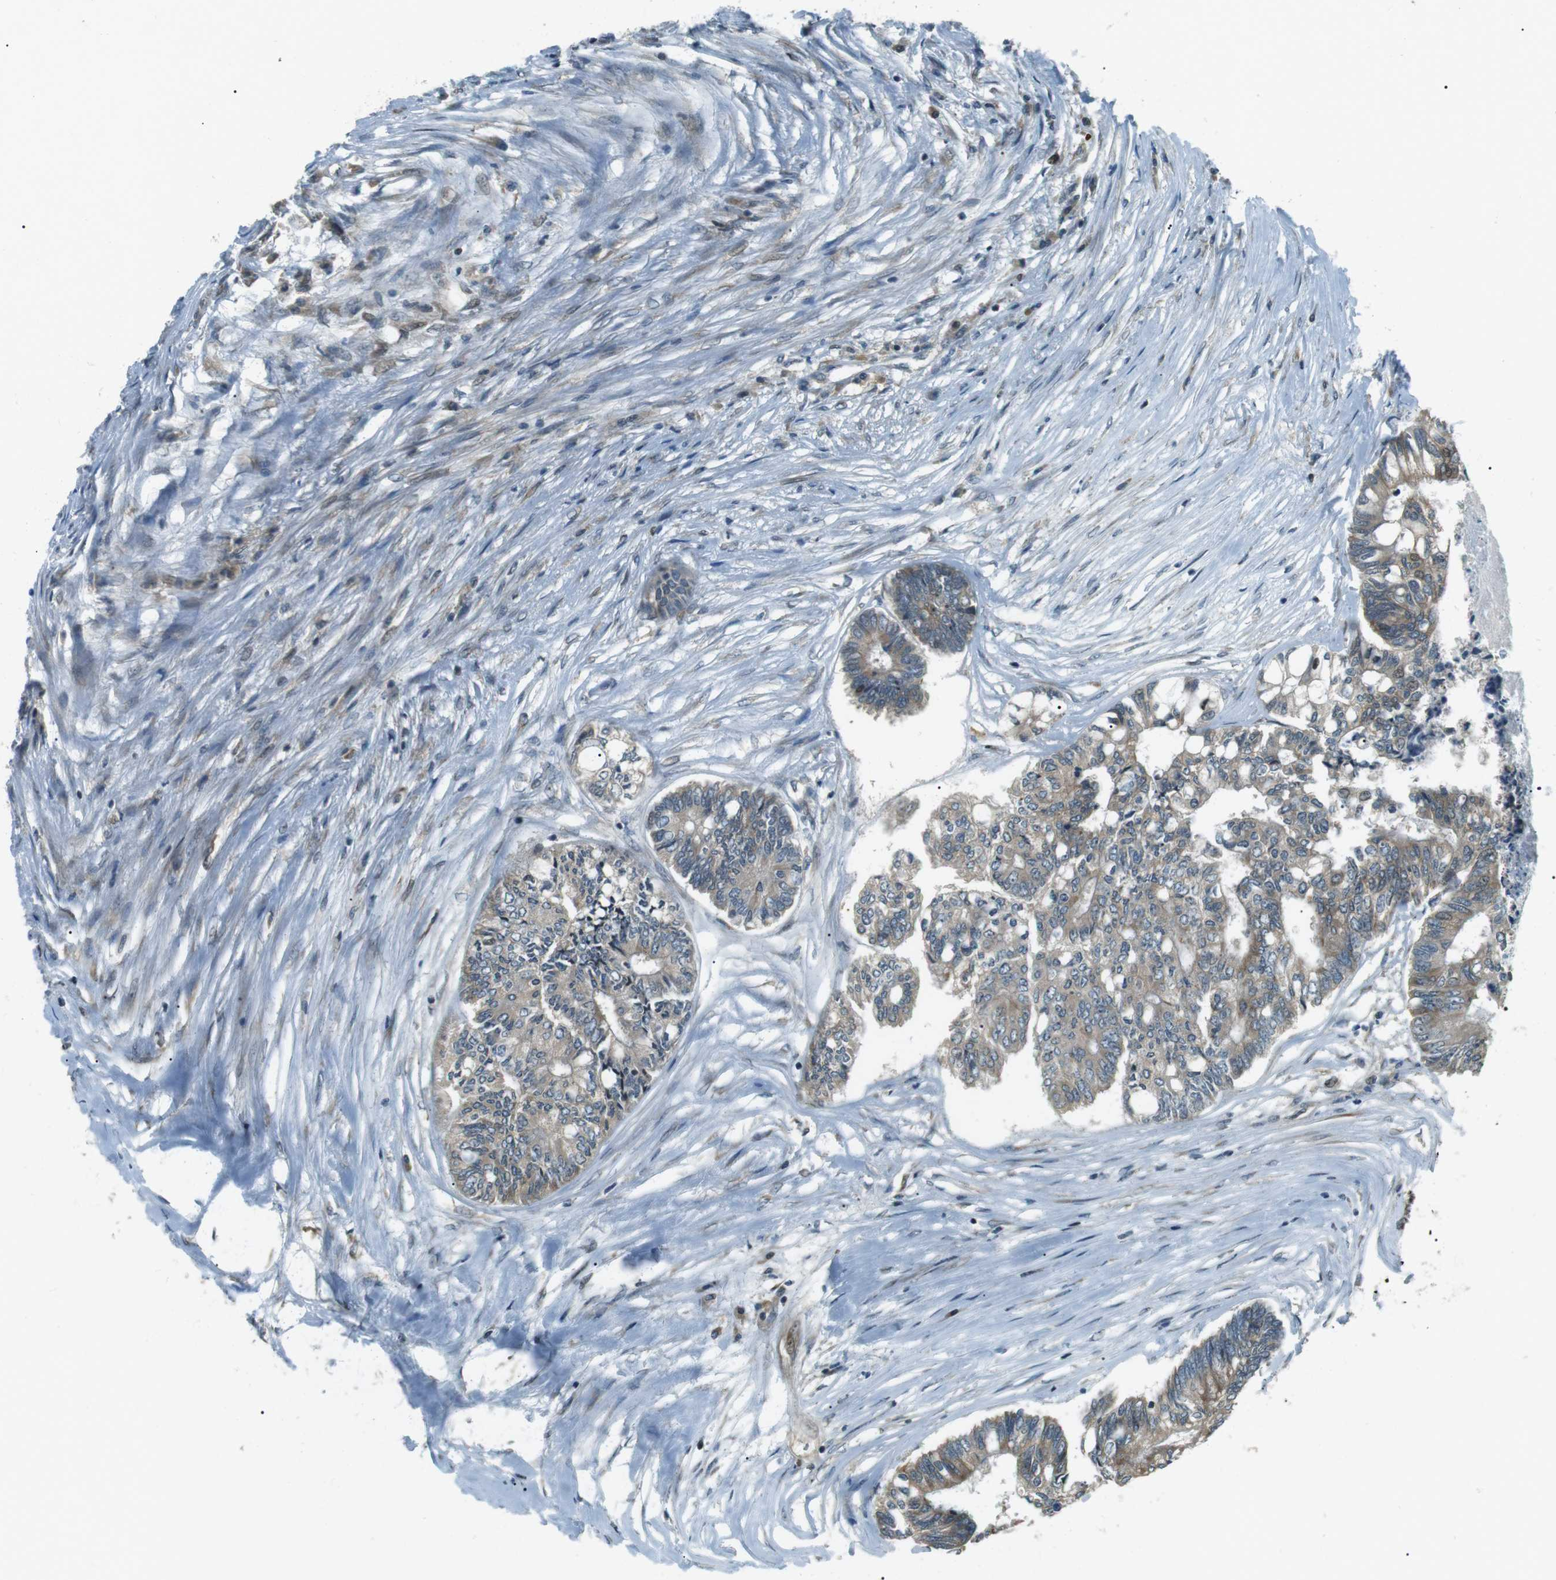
{"staining": {"intensity": "weak", "quantity": ">75%", "location": "cytoplasmic/membranous"}, "tissue": "colorectal cancer", "cell_type": "Tumor cells", "image_type": "cancer", "snomed": [{"axis": "morphology", "description": "Adenocarcinoma, NOS"}, {"axis": "topography", "description": "Rectum"}], "caption": "This micrograph exhibits colorectal adenocarcinoma stained with IHC to label a protein in brown. The cytoplasmic/membranous of tumor cells show weak positivity for the protein. Nuclei are counter-stained blue.", "gene": "TMEM74", "patient": {"sex": "male", "age": 63}}